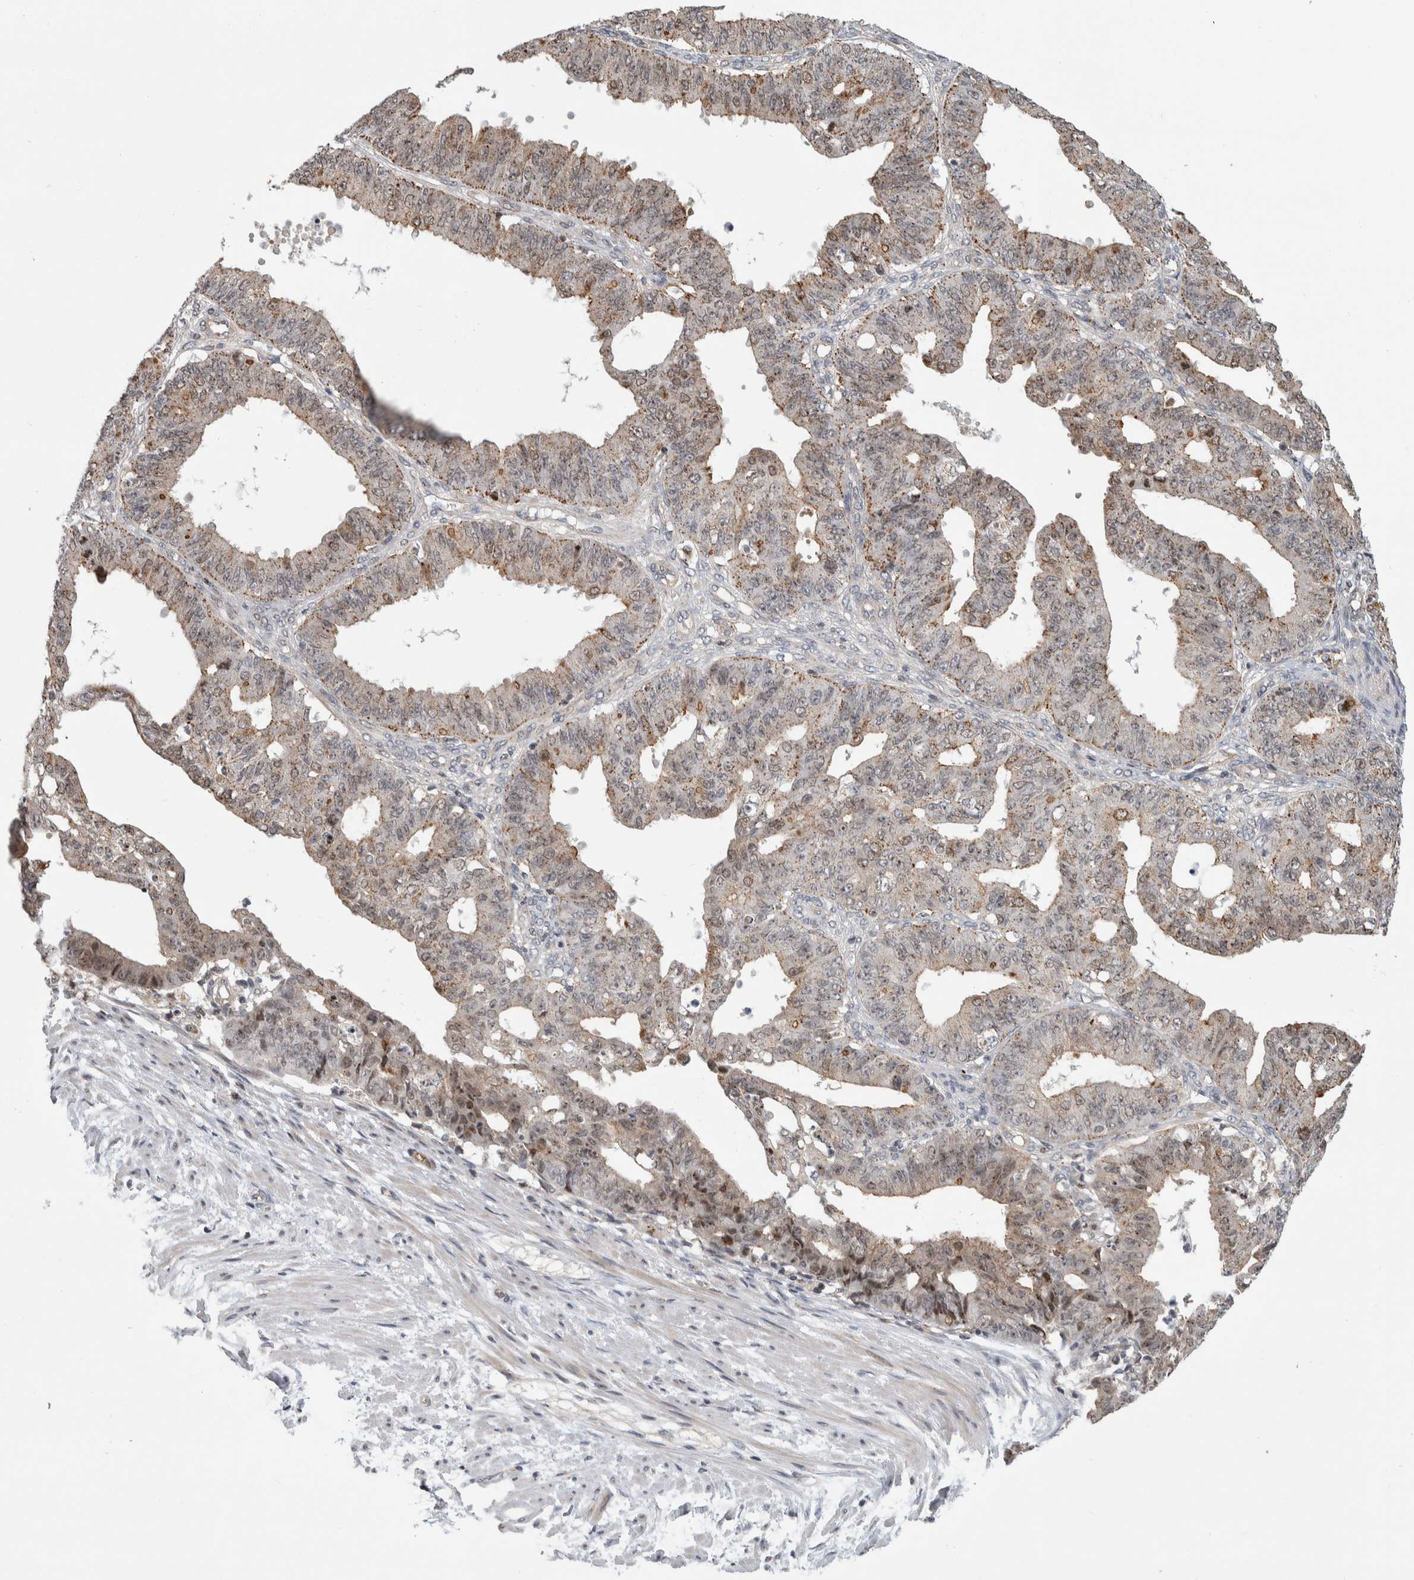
{"staining": {"intensity": "weak", "quantity": ">75%", "location": "cytoplasmic/membranous,nuclear"}, "tissue": "ovarian cancer", "cell_type": "Tumor cells", "image_type": "cancer", "snomed": [{"axis": "morphology", "description": "Carcinoma, endometroid"}, {"axis": "topography", "description": "Ovary"}], "caption": "Immunohistochemical staining of endometroid carcinoma (ovarian) reveals low levels of weak cytoplasmic/membranous and nuclear protein staining in about >75% of tumor cells.", "gene": "MSL1", "patient": {"sex": "female", "age": 42}}